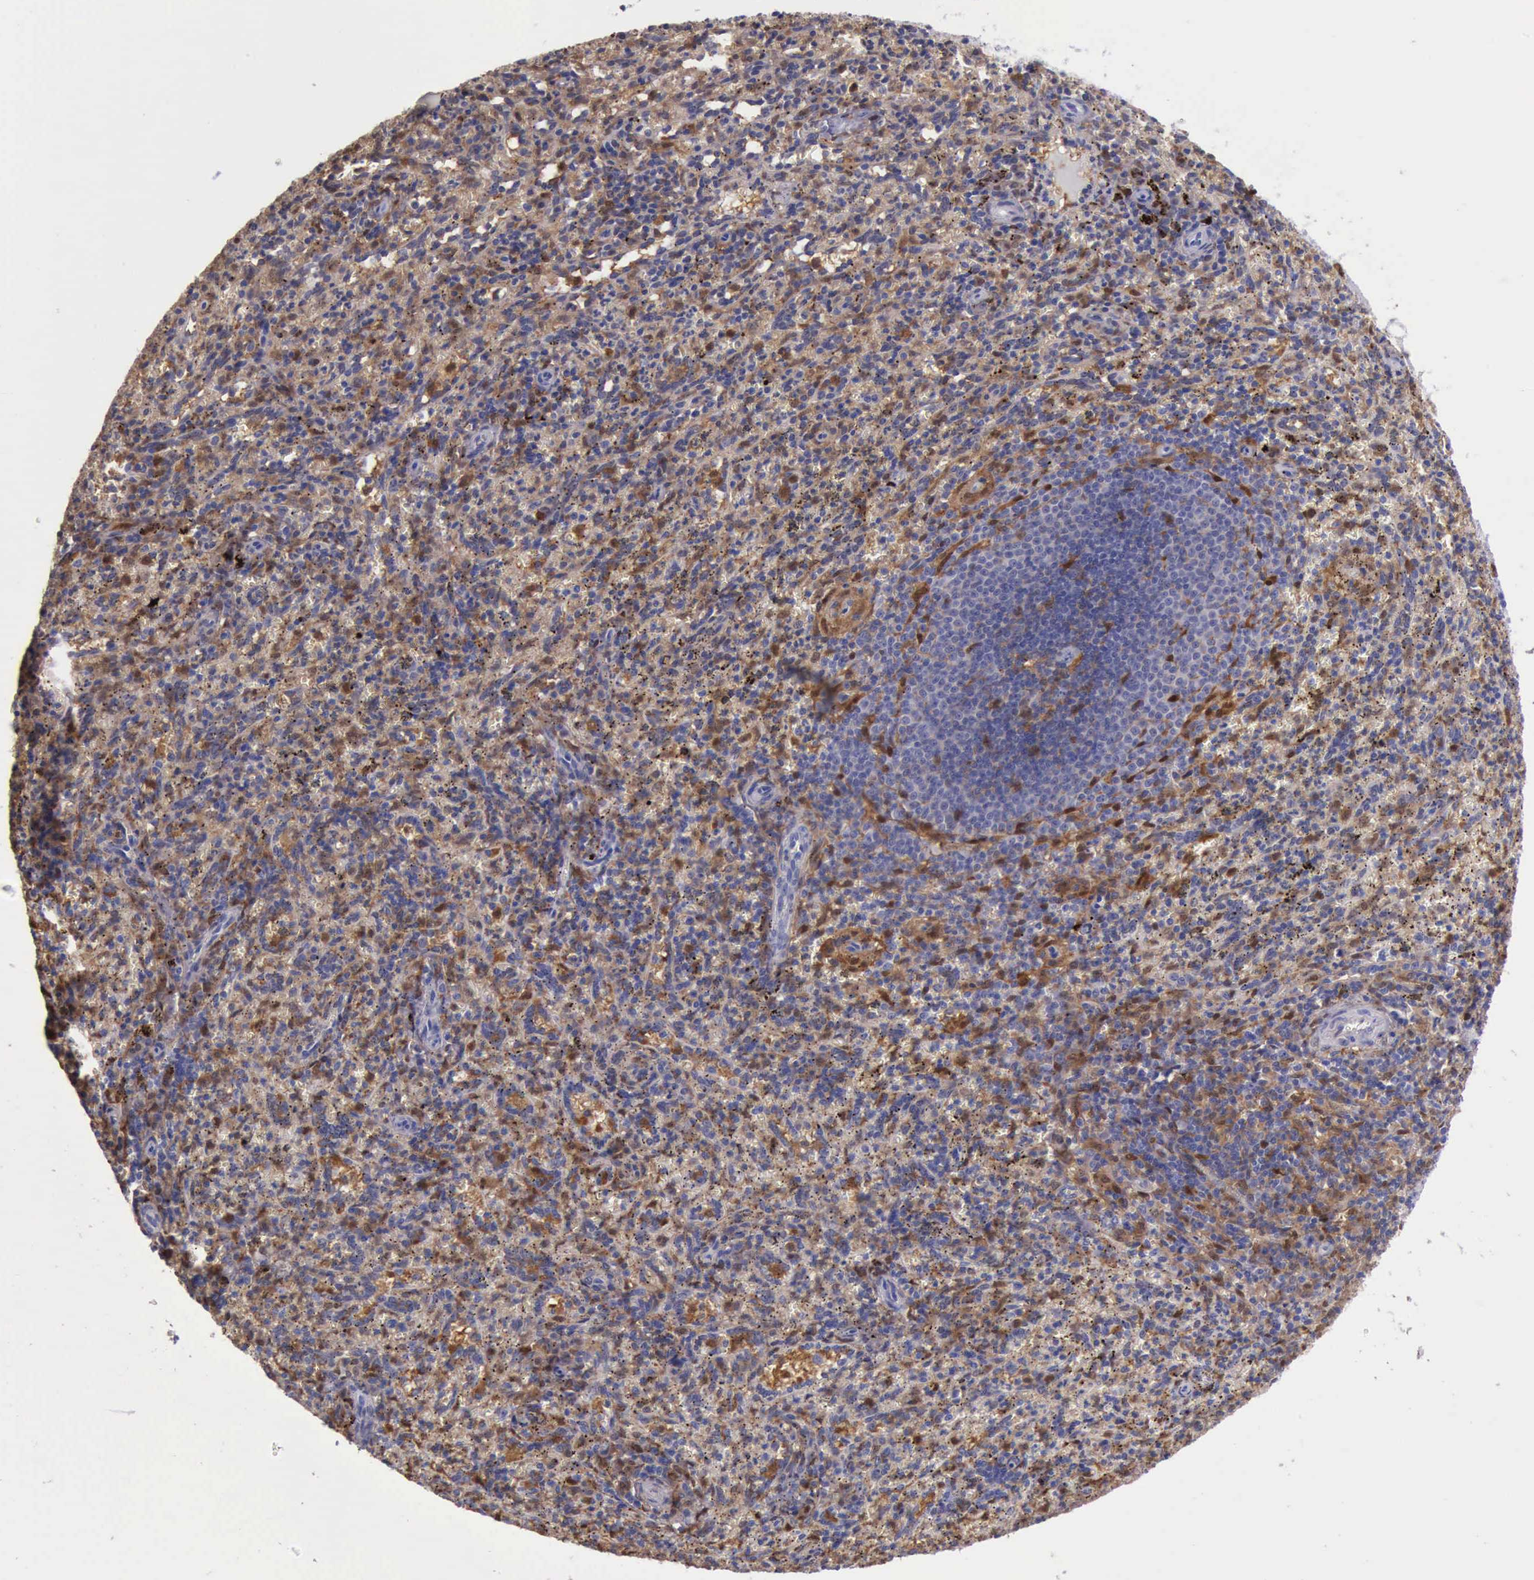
{"staining": {"intensity": "strong", "quantity": "<25%", "location": "cytoplasmic/membranous"}, "tissue": "spleen", "cell_type": "Cells in red pulp", "image_type": "normal", "snomed": [{"axis": "morphology", "description": "Normal tissue, NOS"}, {"axis": "topography", "description": "Spleen"}], "caption": "Immunohistochemical staining of benign human spleen exhibits strong cytoplasmic/membranous protein staining in about <25% of cells in red pulp. The staining is performed using DAB (3,3'-diaminobenzidine) brown chromogen to label protein expression. The nuclei are counter-stained blue using hematoxylin.", "gene": "TYMP", "patient": {"sex": "female", "age": 10}}